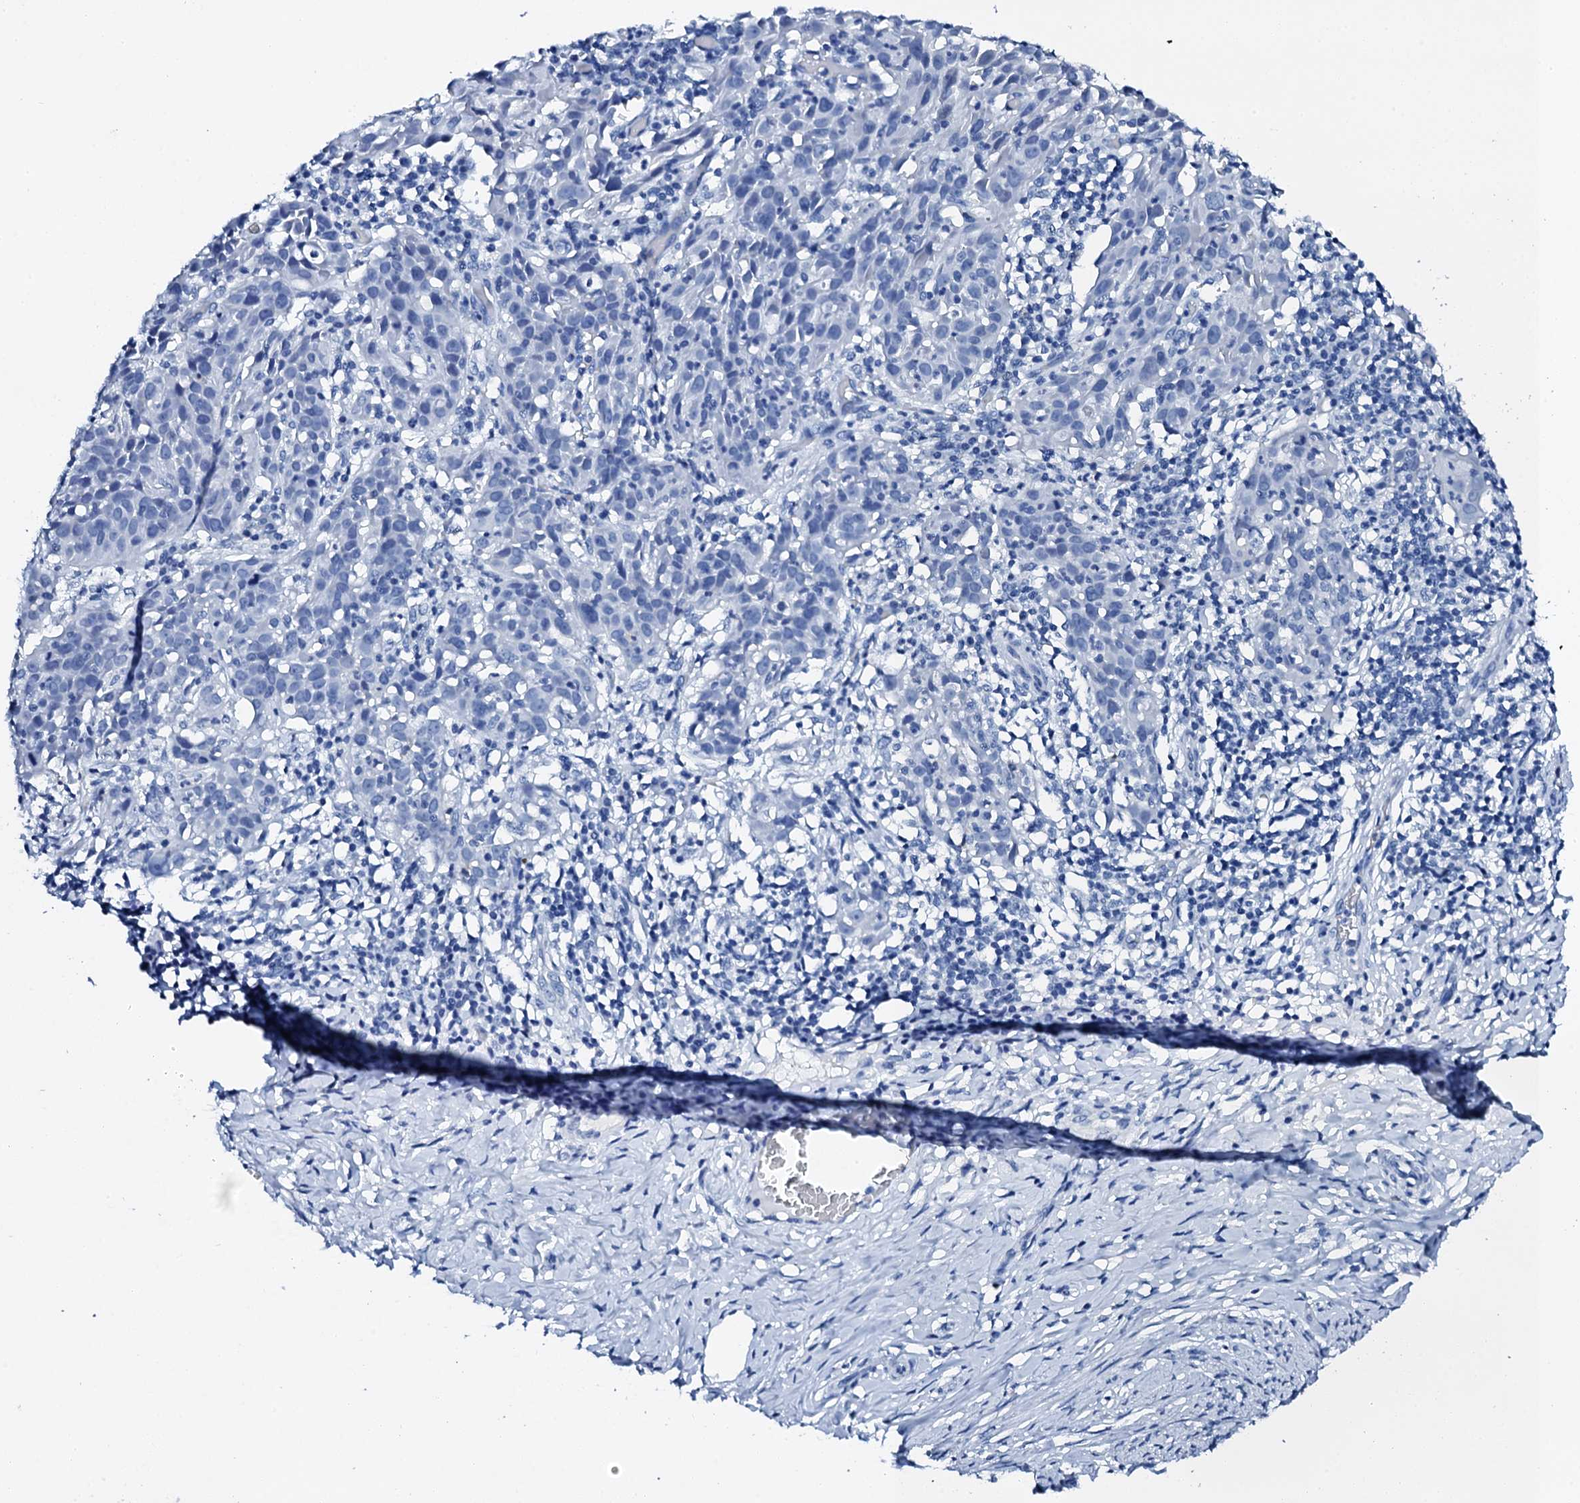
{"staining": {"intensity": "negative", "quantity": "none", "location": "none"}, "tissue": "cervical cancer", "cell_type": "Tumor cells", "image_type": "cancer", "snomed": [{"axis": "morphology", "description": "Squamous cell carcinoma, NOS"}, {"axis": "topography", "description": "Cervix"}], "caption": "This is an immunohistochemistry (IHC) micrograph of cervical squamous cell carcinoma. There is no staining in tumor cells.", "gene": "PTH", "patient": {"sex": "female", "age": 50}}